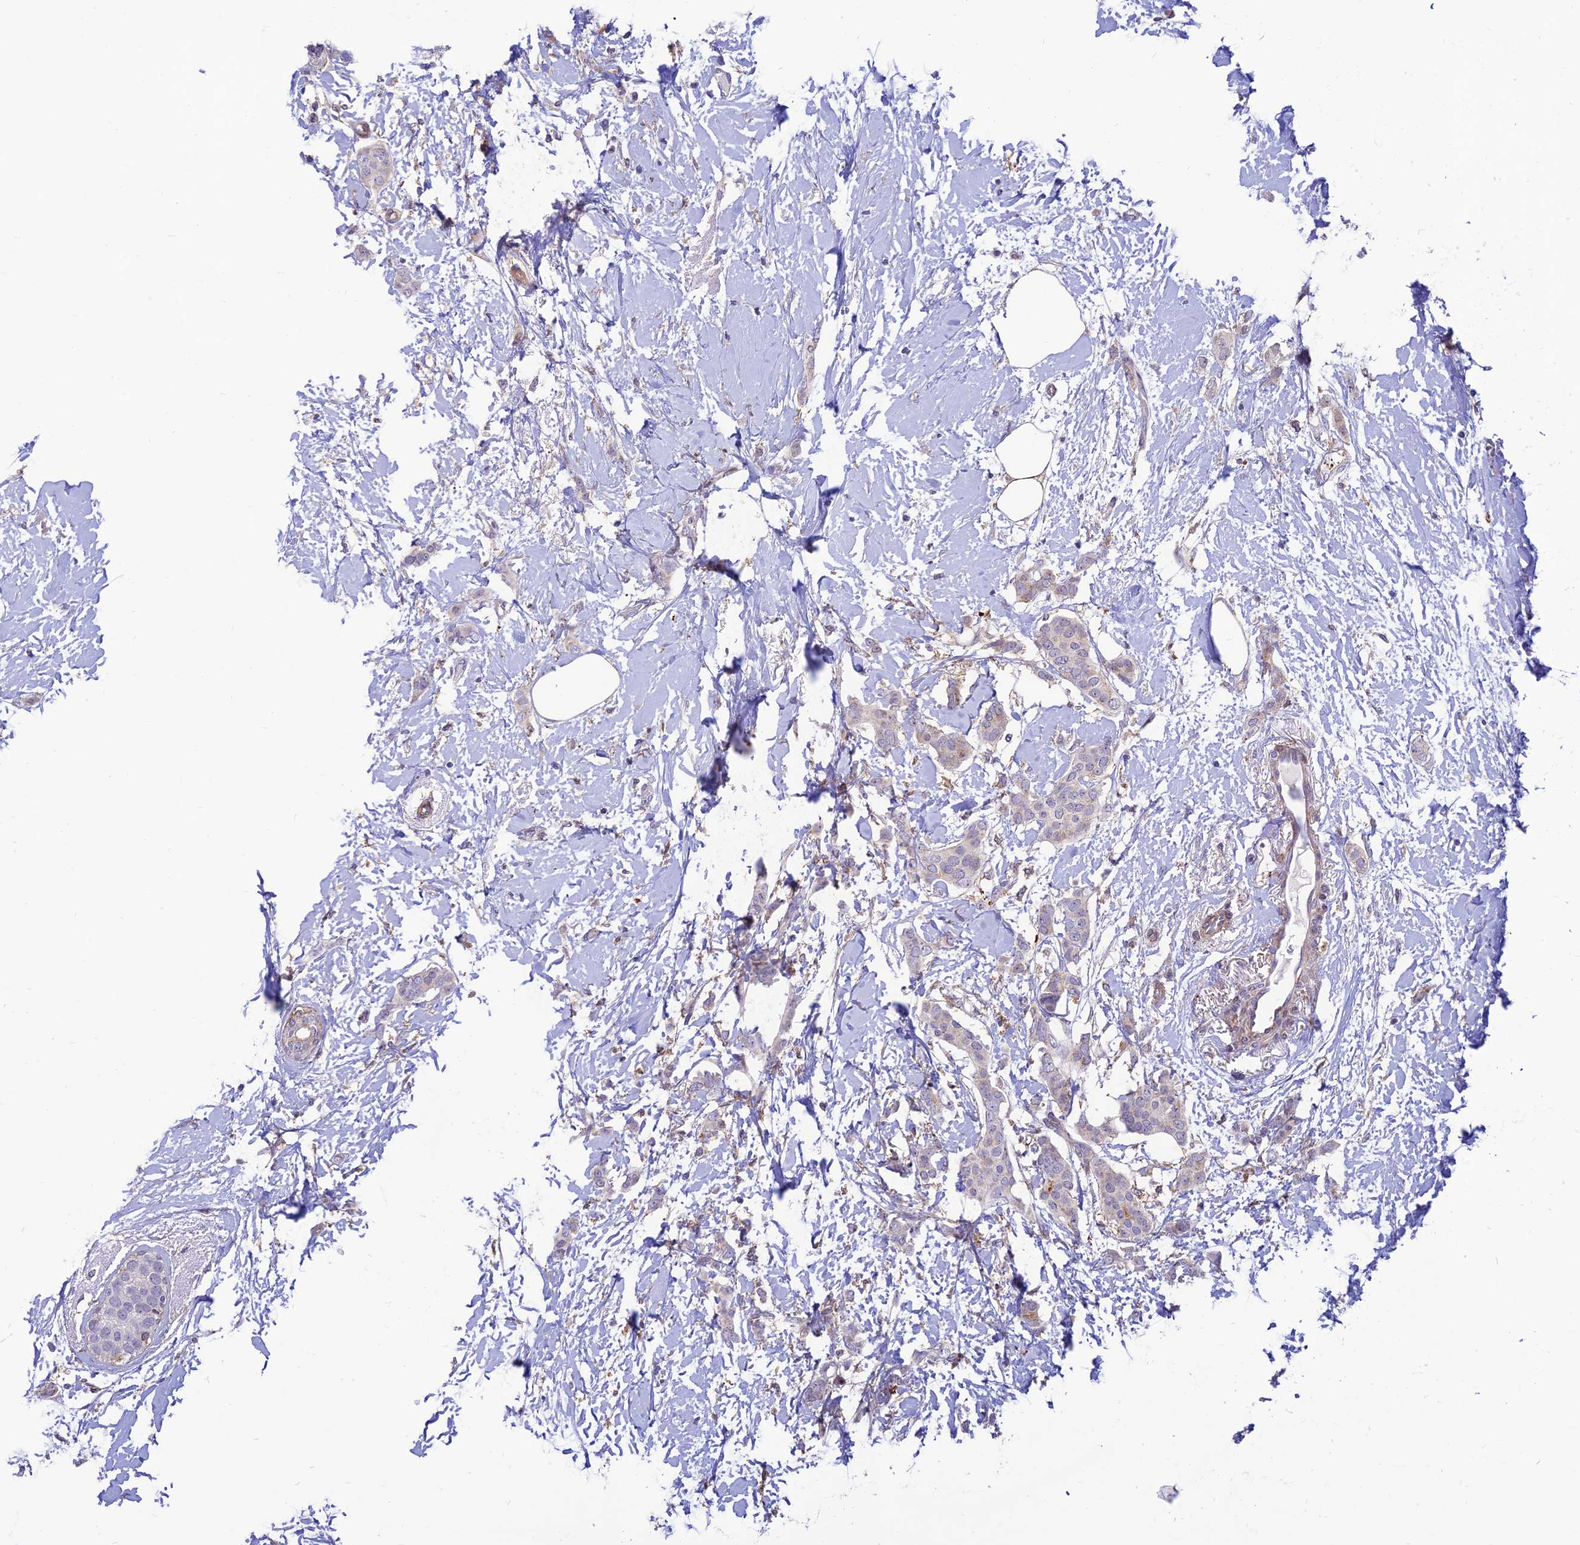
{"staining": {"intensity": "negative", "quantity": "none", "location": "none"}, "tissue": "breast cancer", "cell_type": "Tumor cells", "image_type": "cancer", "snomed": [{"axis": "morphology", "description": "Duct carcinoma"}, {"axis": "topography", "description": "Breast"}], "caption": "Tumor cells show no significant expression in breast cancer (infiltrating ductal carcinoma). (Brightfield microscopy of DAB (3,3'-diaminobenzidine) IHC at high magnification).", "gene": "FAM186B", "patient": {"sex": "female", "age": 72}}